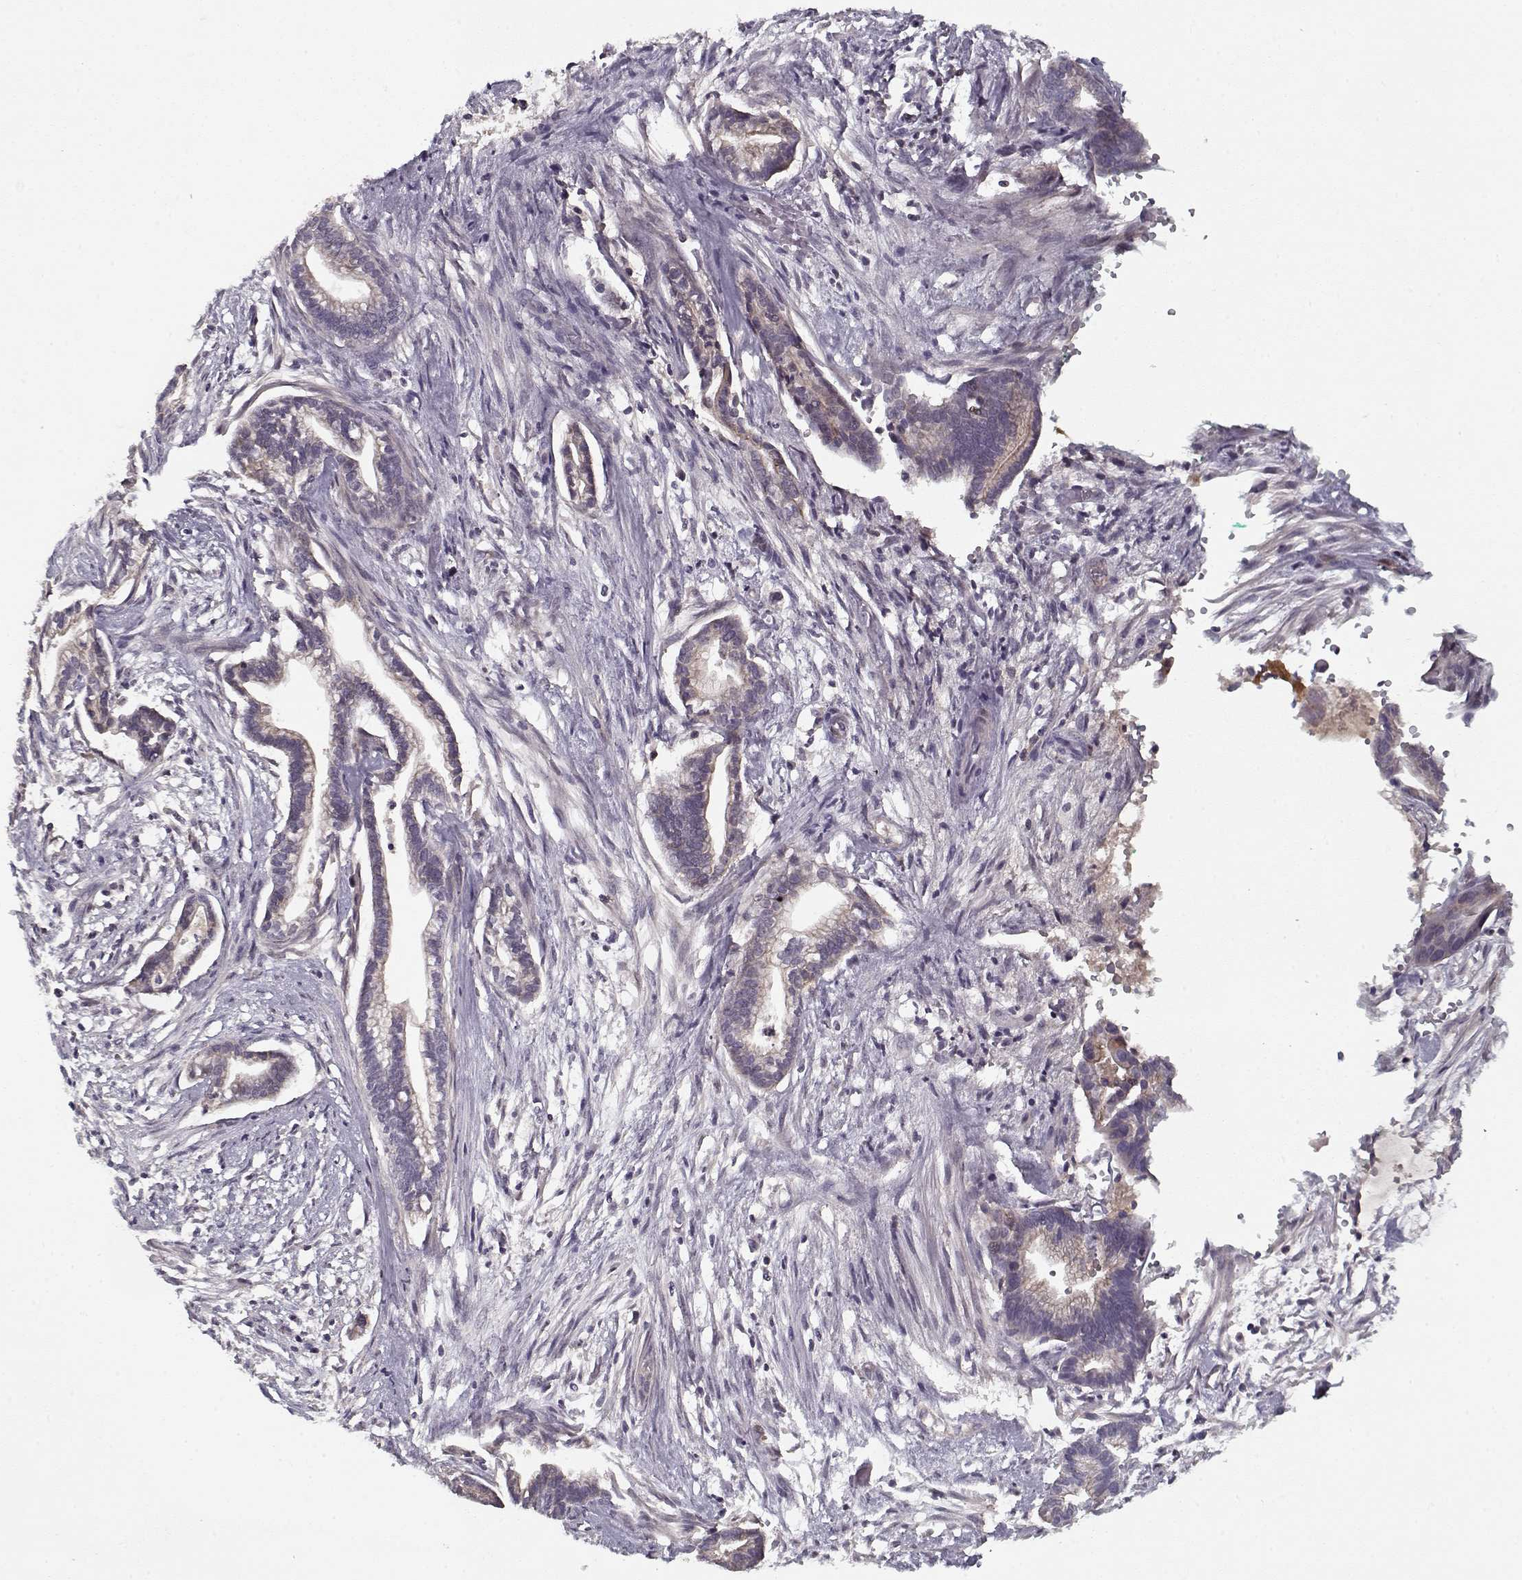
{"staining": {"intensity": "negative", "quantity": "none", "location": "none"}, "tissue": "cervical cancer", "cell_type": "Tumor cells", "image_type": "cancer", "snomed": [{"axis": "morphology", "description": "Adenocarcinoma, NOS"}, {"axis": "topography", "description": "Cervix"}], "caption": "Immunohistochemistry histopathology image of neoplastic tissue: cervical cancer stained with DAB demonstrates no significant protein staining in tumor cells.", "gene": "AFM", "patient": {"sex": "female", "age": 62}}